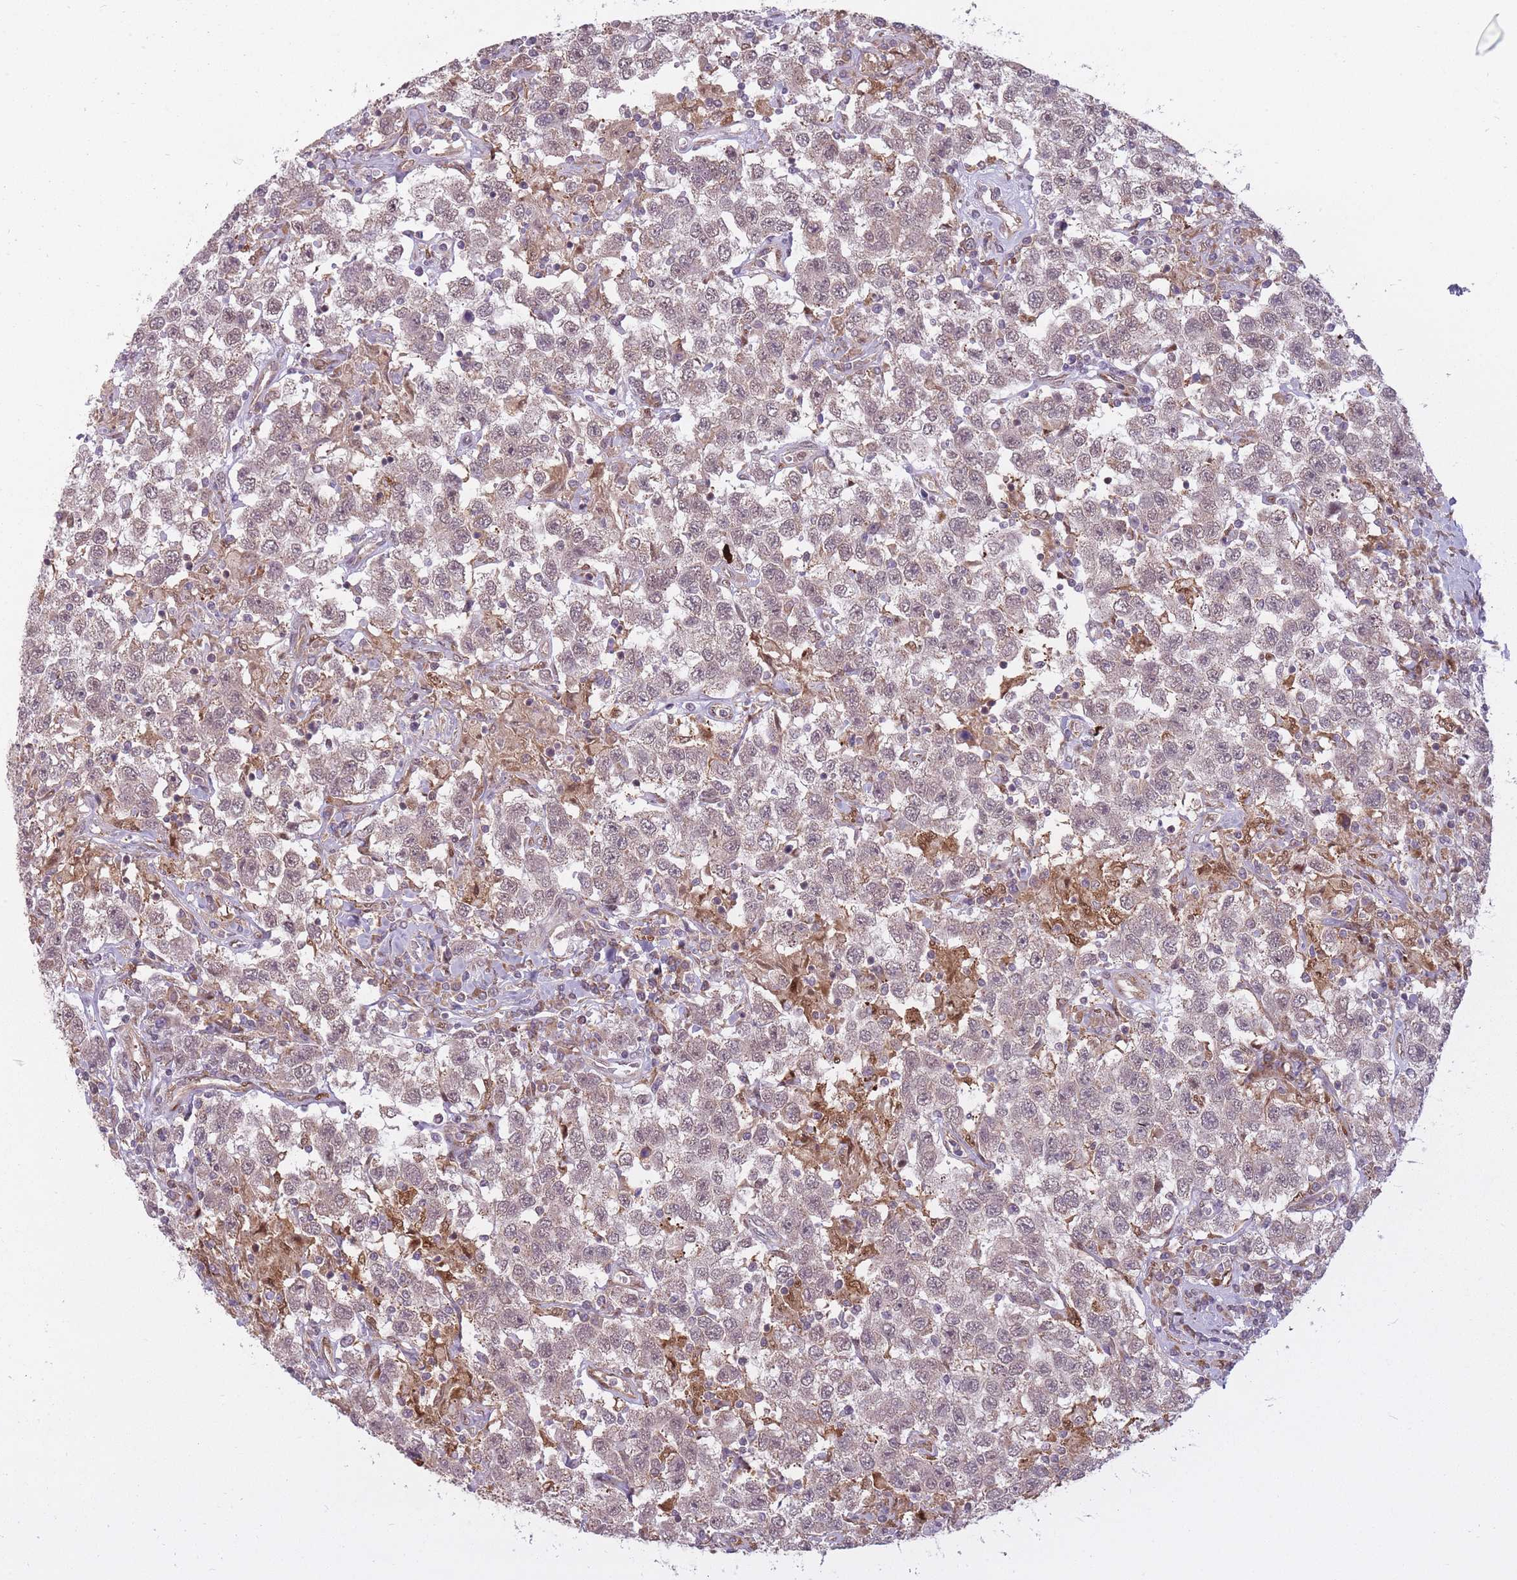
{"staining": {"intensity": "weak", "quantity": "<25%", "location": "cytoplasmic/membranous,nuclear"}, "tissue": "testis cancer", "cell_type": "Tumor cells", "image_type": "cancer", "snomed": [{"axis": "morphology", "description": "Seminoma, NOS"}, {"axis": "topography", "description": "Testis"}], "caption": "Immunohistochemical staining of human testis cancer (seminoma) shows no significant staining in tumor cells.", "gene": "LGALS9", "patient": {"sex": "male", "age": 41}}